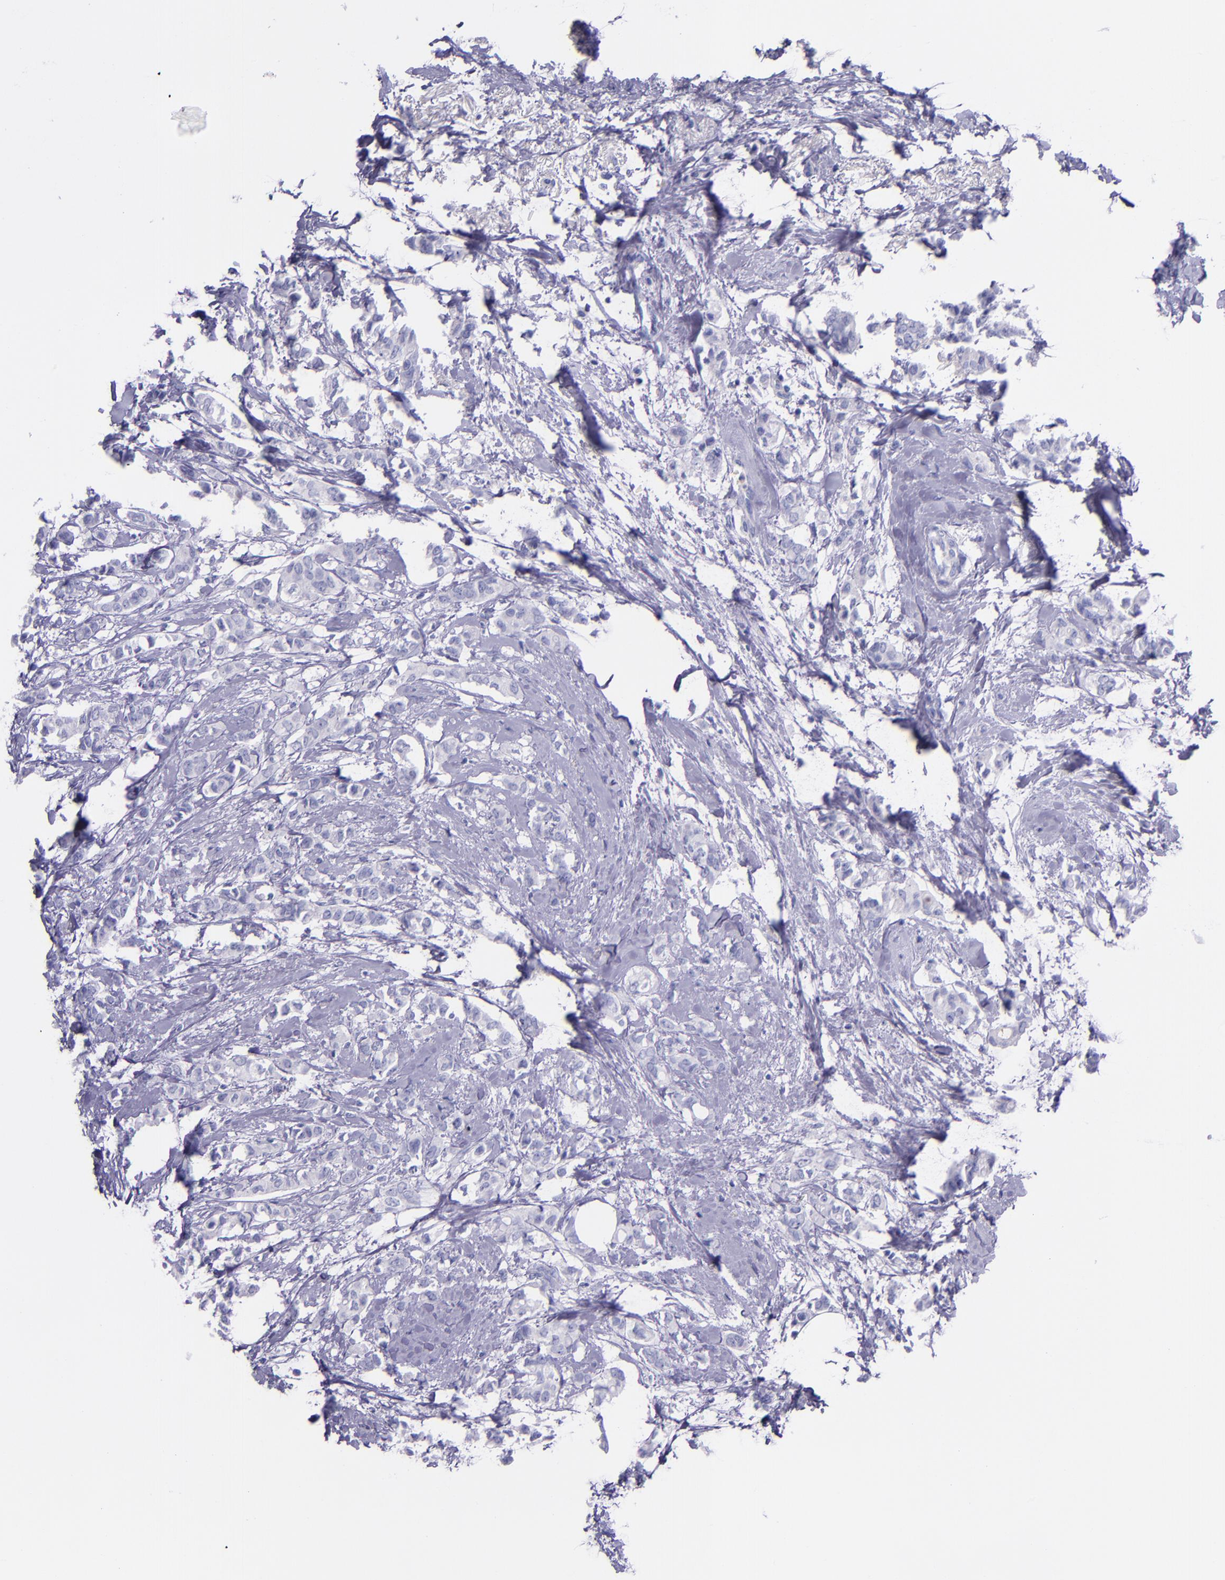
{"staining": {"intensity": "negative", "quantity": "none", "location": "none"}, "tissue": "breast cancer", "cell_type": "Tumor cells", "image_type": "cancer", "snomed": [{"axis": "morphology", "description": "Duct carcinoma"}, {"axis": "topography", "description": "Breast"}], "caption": "IHC histopathology image of neoplastic tissue: human breast cancer stained with DAB shows no significant protein expression in tumor cells. (DAB immunohistochemistry visualized using brightfield microscopy, high magnification).", "gene": "SLPI", "patient": {"sex": "female", "age": 84}}